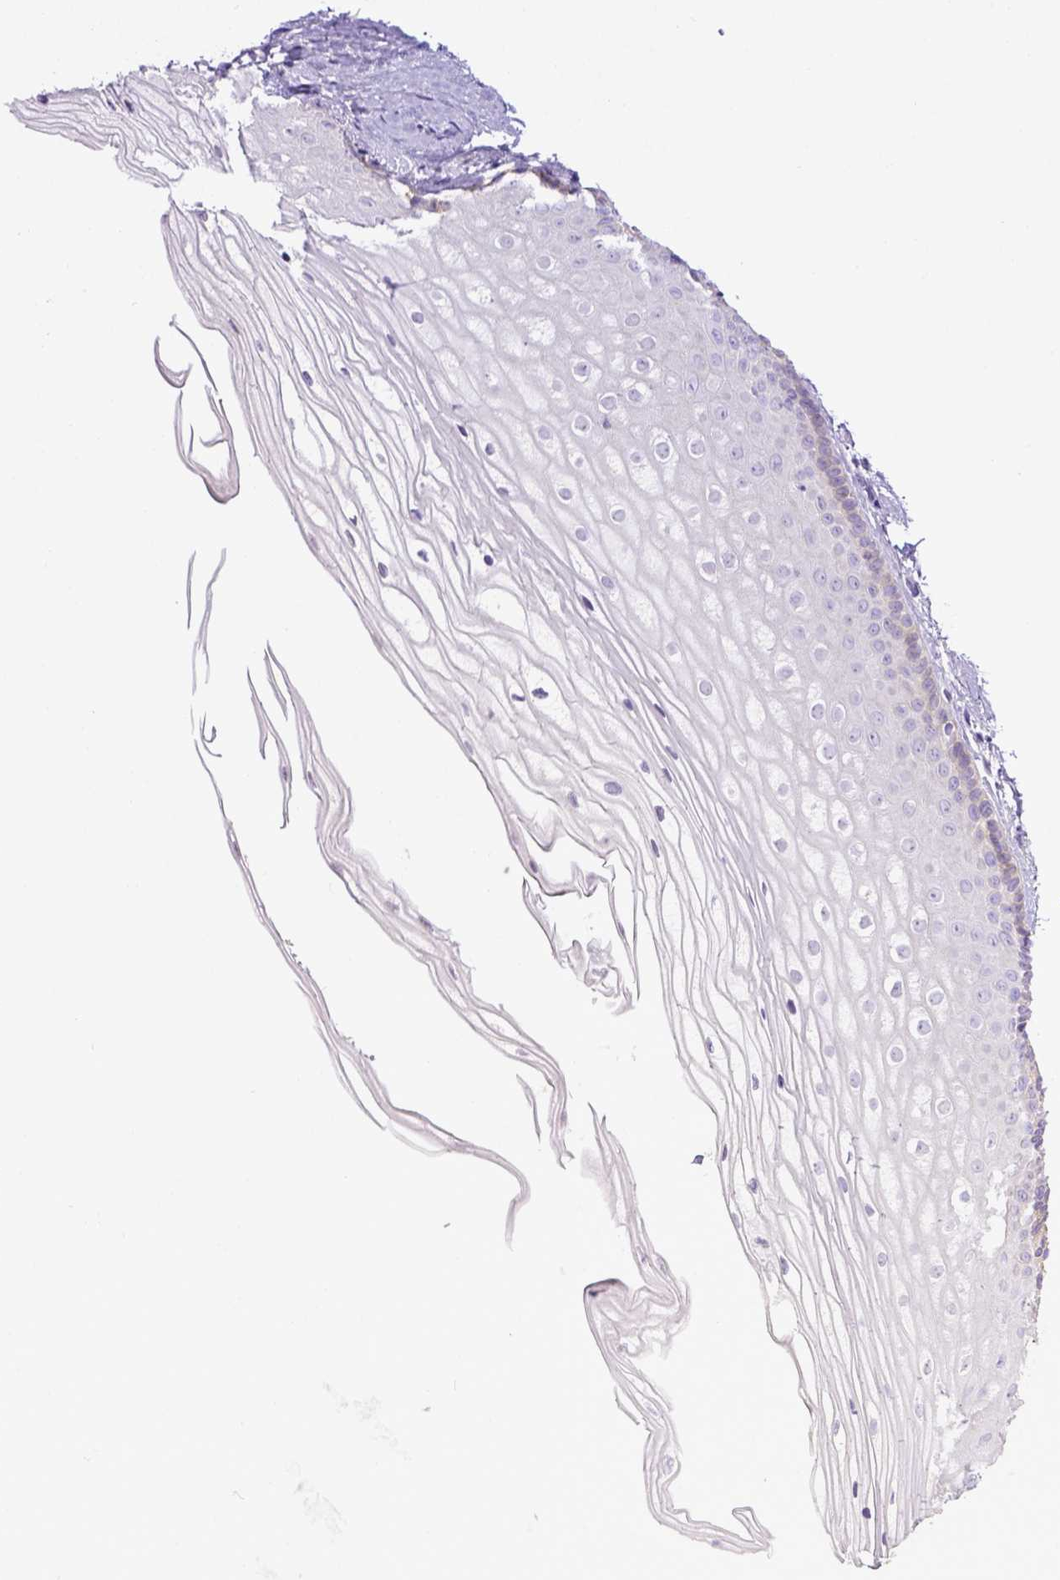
{"staining": {"intensity": "negative", "quantity": "none", "location": "none"}, "tissue": "vagina", "cell_type": "Squamous epithelial cells", "image_type": "normal", "snomed": [{"axis": "morphology", "description": "Normal tissue, NOS"}, {"axis": "topography", "description": "Vagina"}], "caption": "Immunohistochemical staining of benign human vagina demonstrates no significant expression in squamous epithelial cells.", "gene": "CD40", "patient": {"sex": "female", "age": 52}}